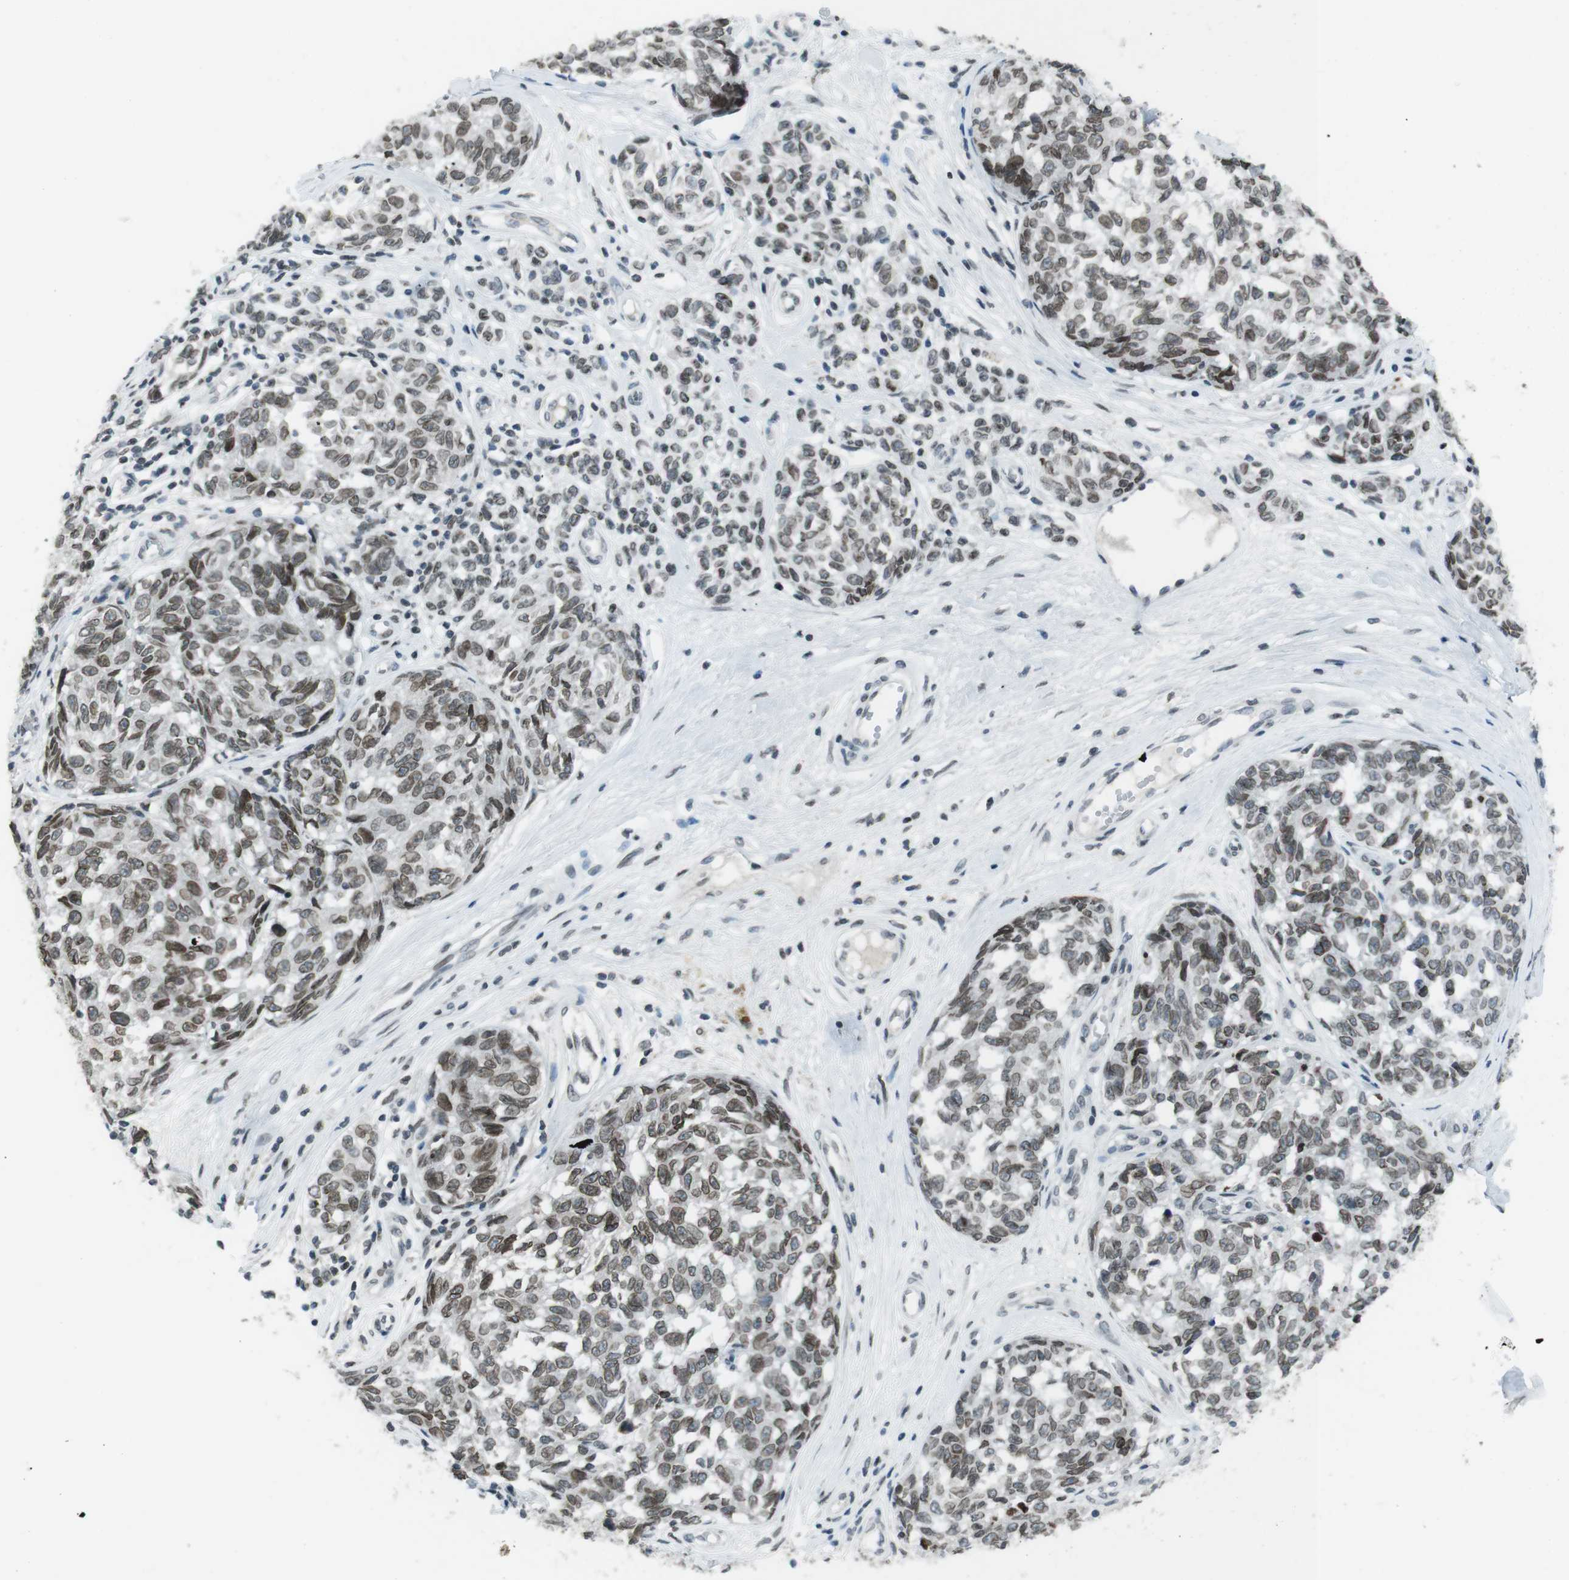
{"staining": {"intensity": "moderate", "quantity": ">75%", "location": "cytoplasmic/membranous,nuclear"}, "tissue": "melanoma", "cell_type": "Tumor cells", "image_type": "cancer", "snomed": [{"axis": "morphology", "description": "Malignant melanoma, NOS"}, {"axis": "topography", "description": "Skin"}], "caption": "The micrograph shows a brown stain indicating the presence of a protein in the cytoplasmic/membranous and nuclear of tumor cells in malignant melanoma. The protein of interest is stained brown, and the nuclei are stained in blue (DAB IHC with brightfield microscopy, high magnification).", "gene": "MAD1L1", "patient": {"sex": "female", "age": 64}}